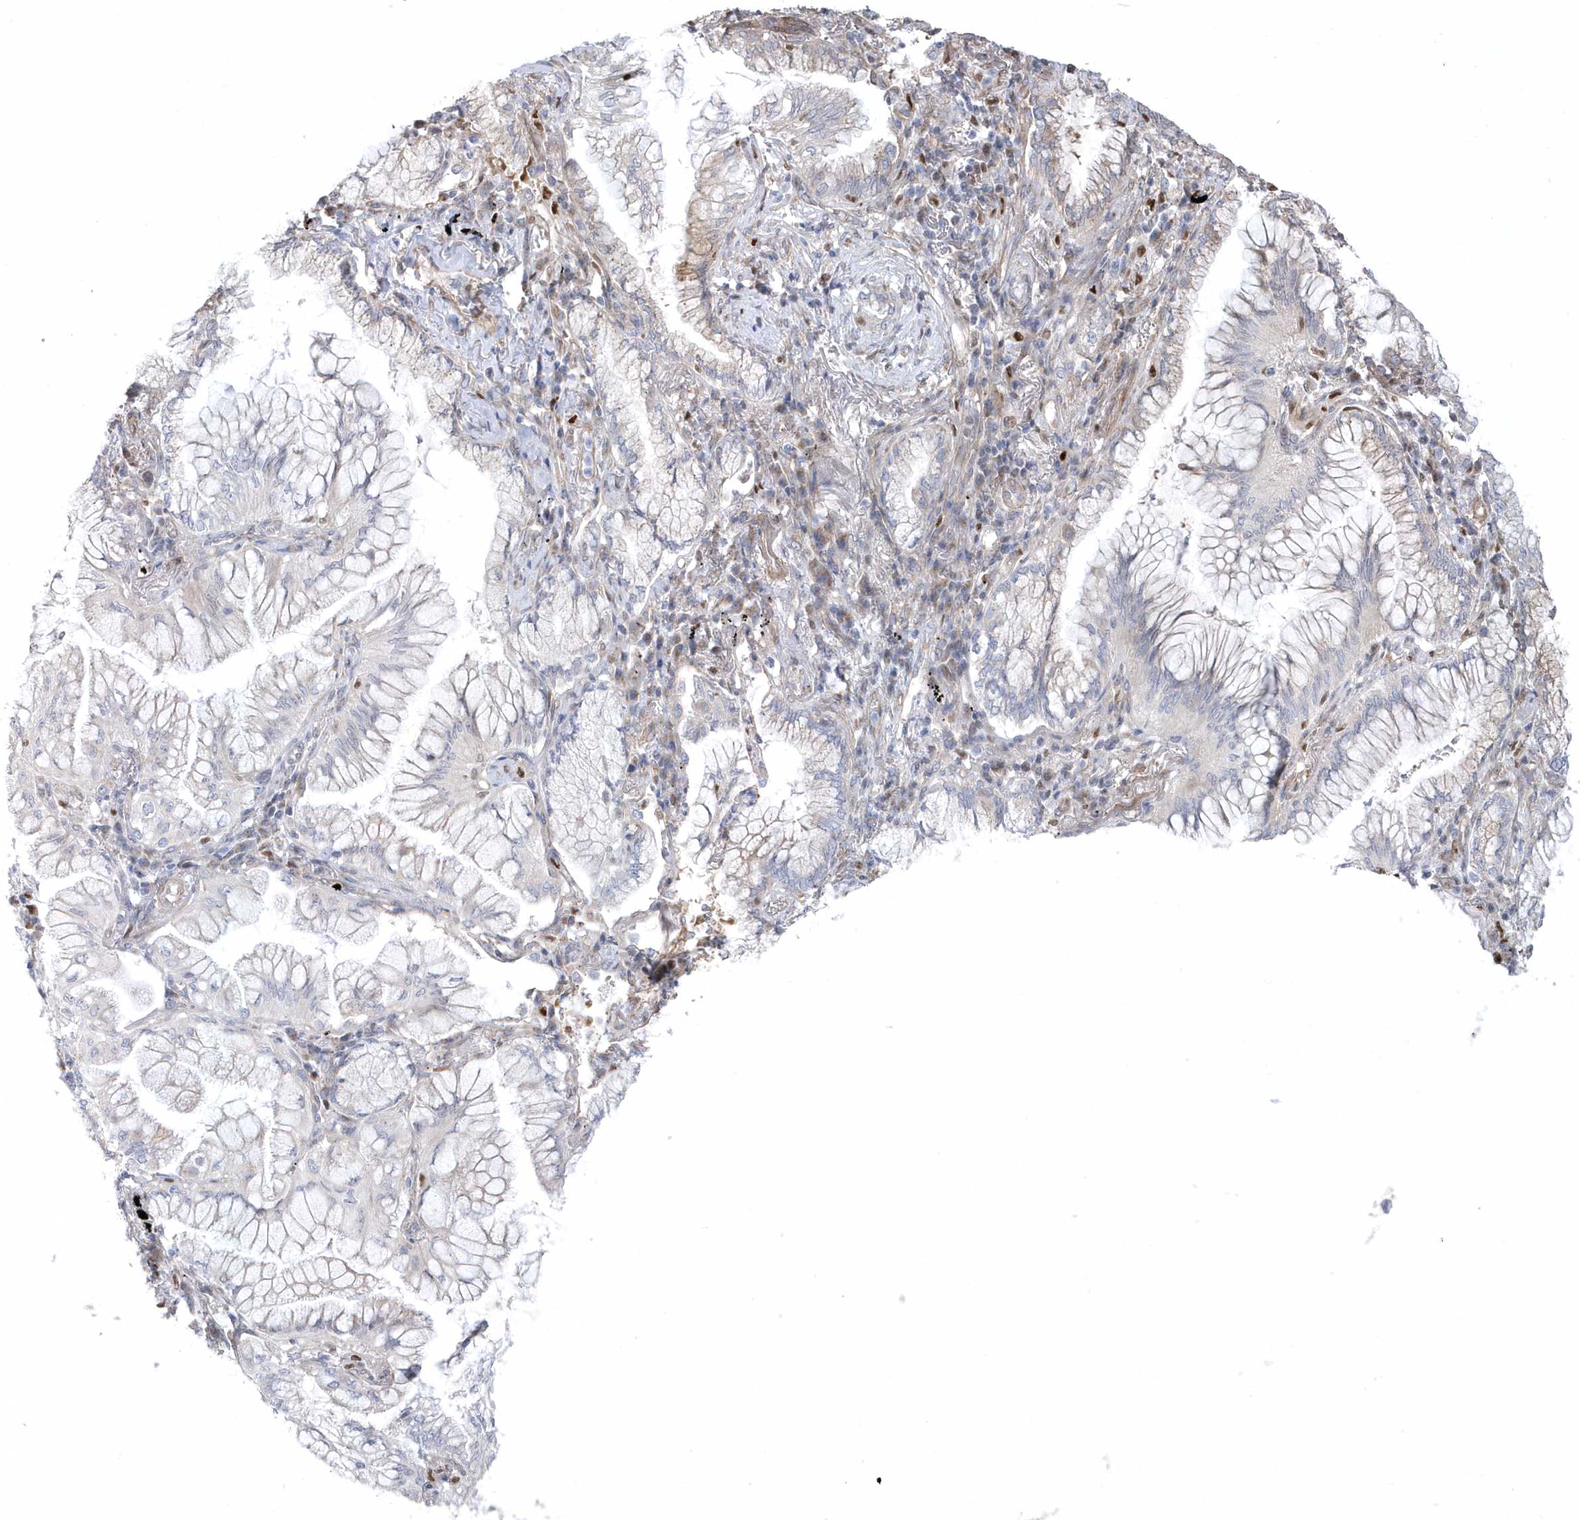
{"staining": {"intensity": "negative", "quantity": "none", "location": "none"}, "tissue": "lung cancer", "cell_type": "Tumor cells", "image_type": "cancer", "snomed": [{"axis": "morphology", "description": "Adenocarcinoma, NOS"}, {"axis": "topography", "description": "Lung"}], "caption": "An image of lung cancer stained for a protein exhibits no brown staining in tumor cells.", "gene": "GTPBP6", "patient": {"sex": "female", "age": 70}}